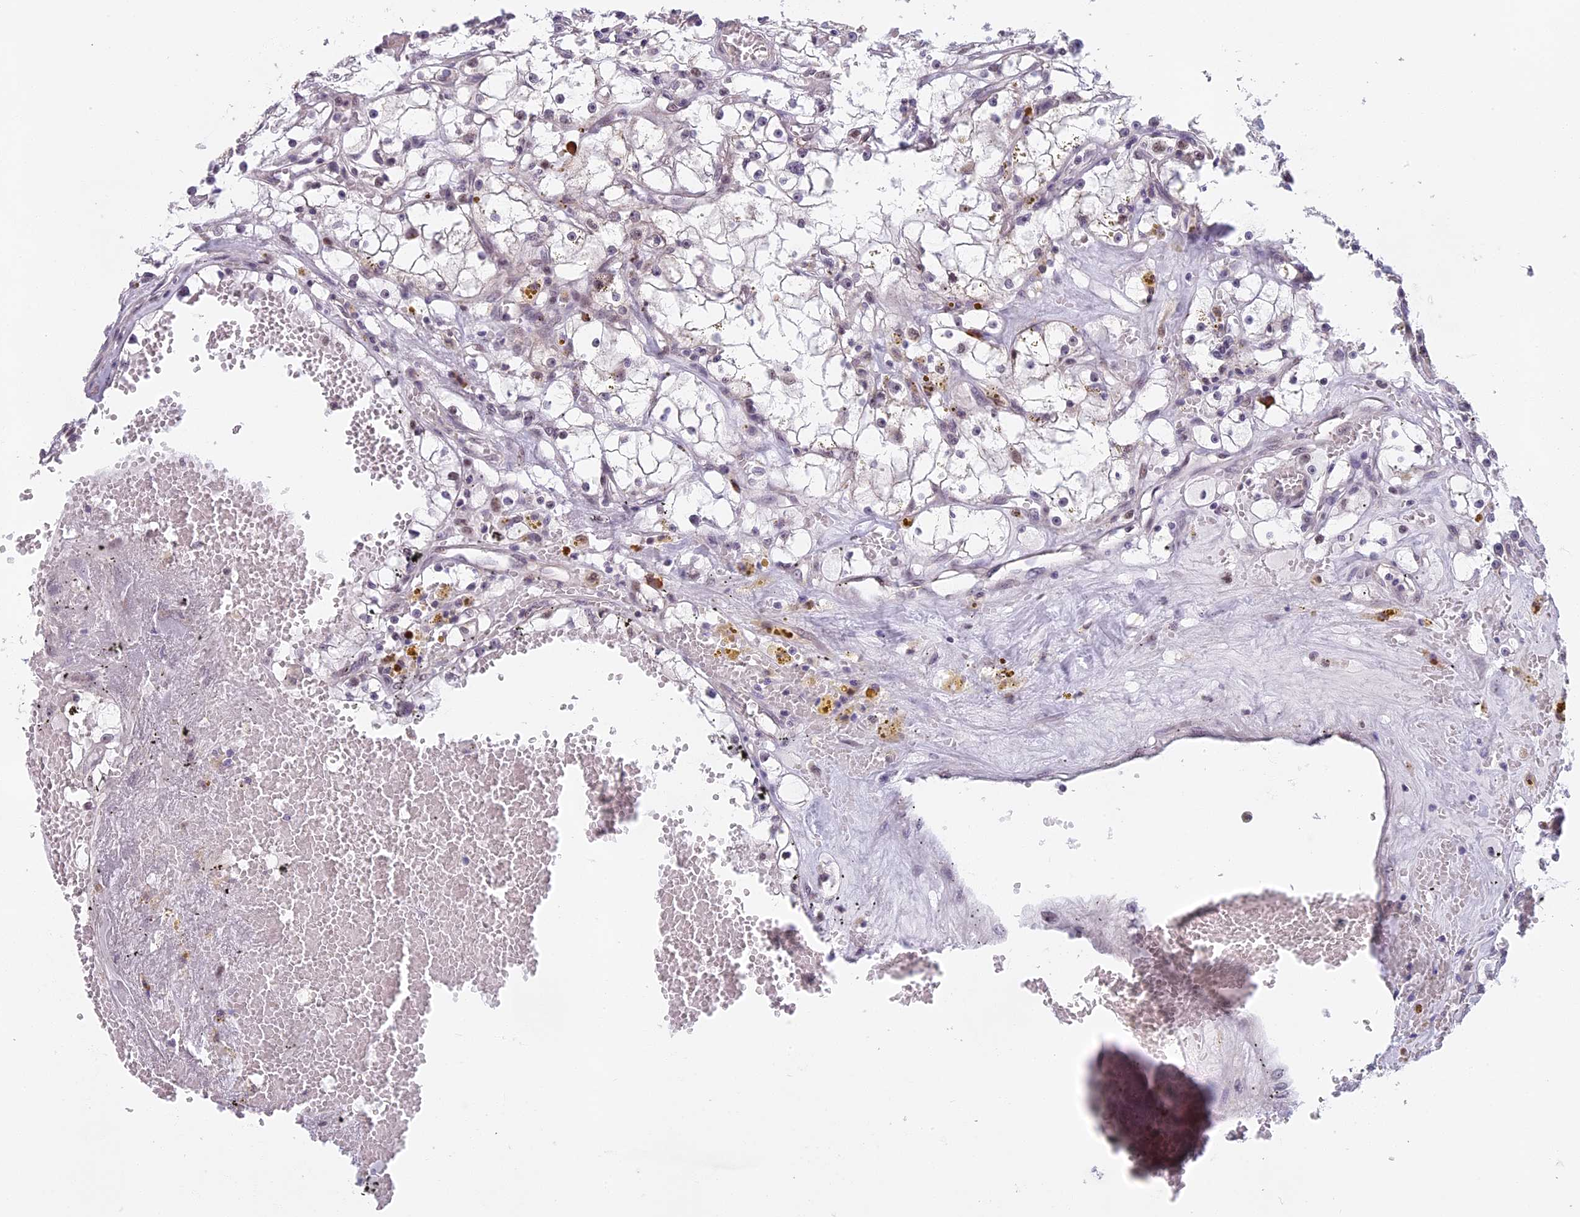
{"staining": {"intensity": "negative", "quantity": "none", "location": "none"}, "tissue": "renal cancer", "cell_type": "Tumor cells", "image_type": "cancer", "snomed": [{"axis": "morphology", "description": "Adenocarcinoma, NOS"}, {"axis": "topography", "description": "Kidney"}], "caption": "IHC histopathology image of neoplastic tissue: human renal cancer (adenocarcinoma) stained with DAB shows no significant protein positivity in tumor cells.", "gene": "MORF4L1", "patient": {"sex": "male", "age": 56}}